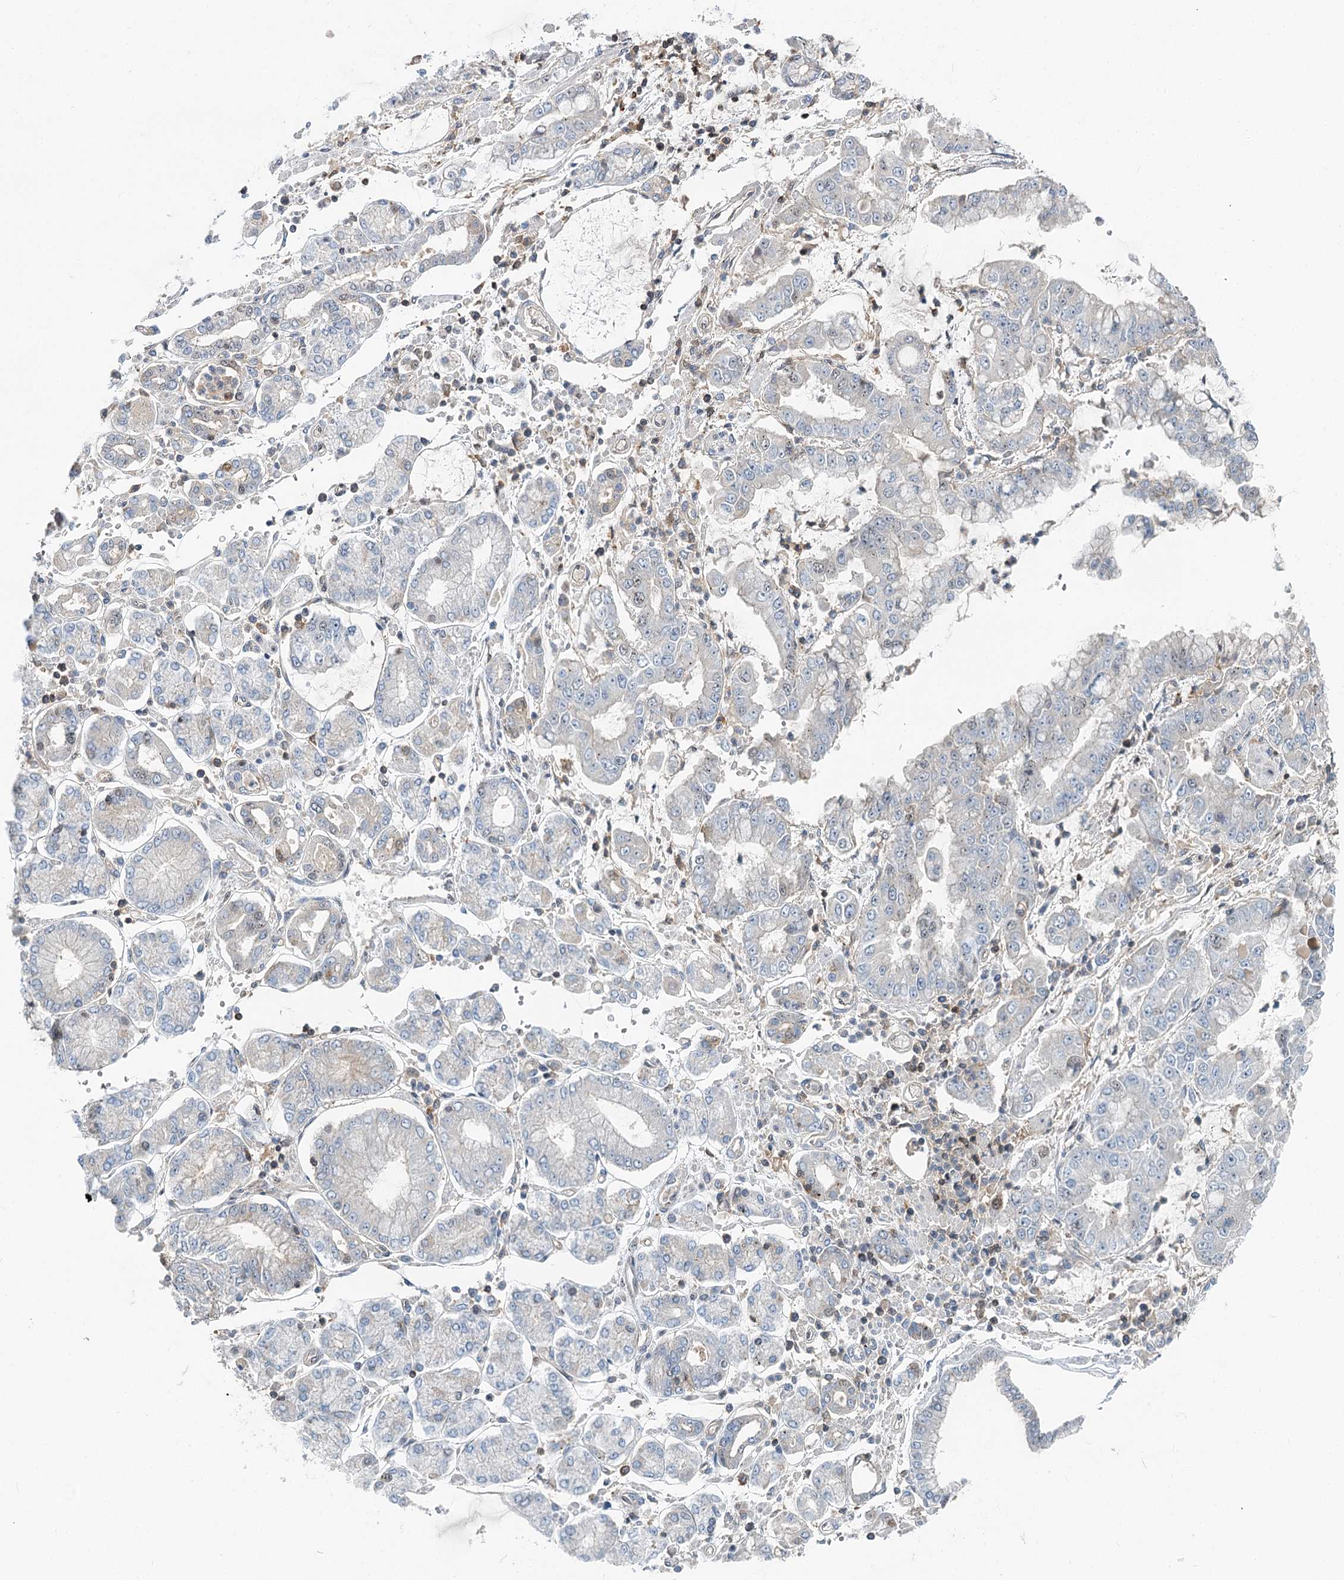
{"staining": {"intensity": "negative", "quantity": "none", "location": "none"}, "tissue": "stomach cancer", "cell_type": "Tumor cells", "image_type": "cancer", "snomed": [{"axis": "morphology", "description": "Adenocarcinoma, NOS"}, {"axis": "topography", "description": "Stomach"}], "caption": "High magnification brightfield microscopy of adenocarcinoma (stomach) stained with DAB (3,3'-diaminobenzidine) (brown) and counterstained with hematoxylin (blue): tumor cells show no significant positivity.", "gene": "CDC42SE2", "patient": {"sex": "male", "age": 76}}